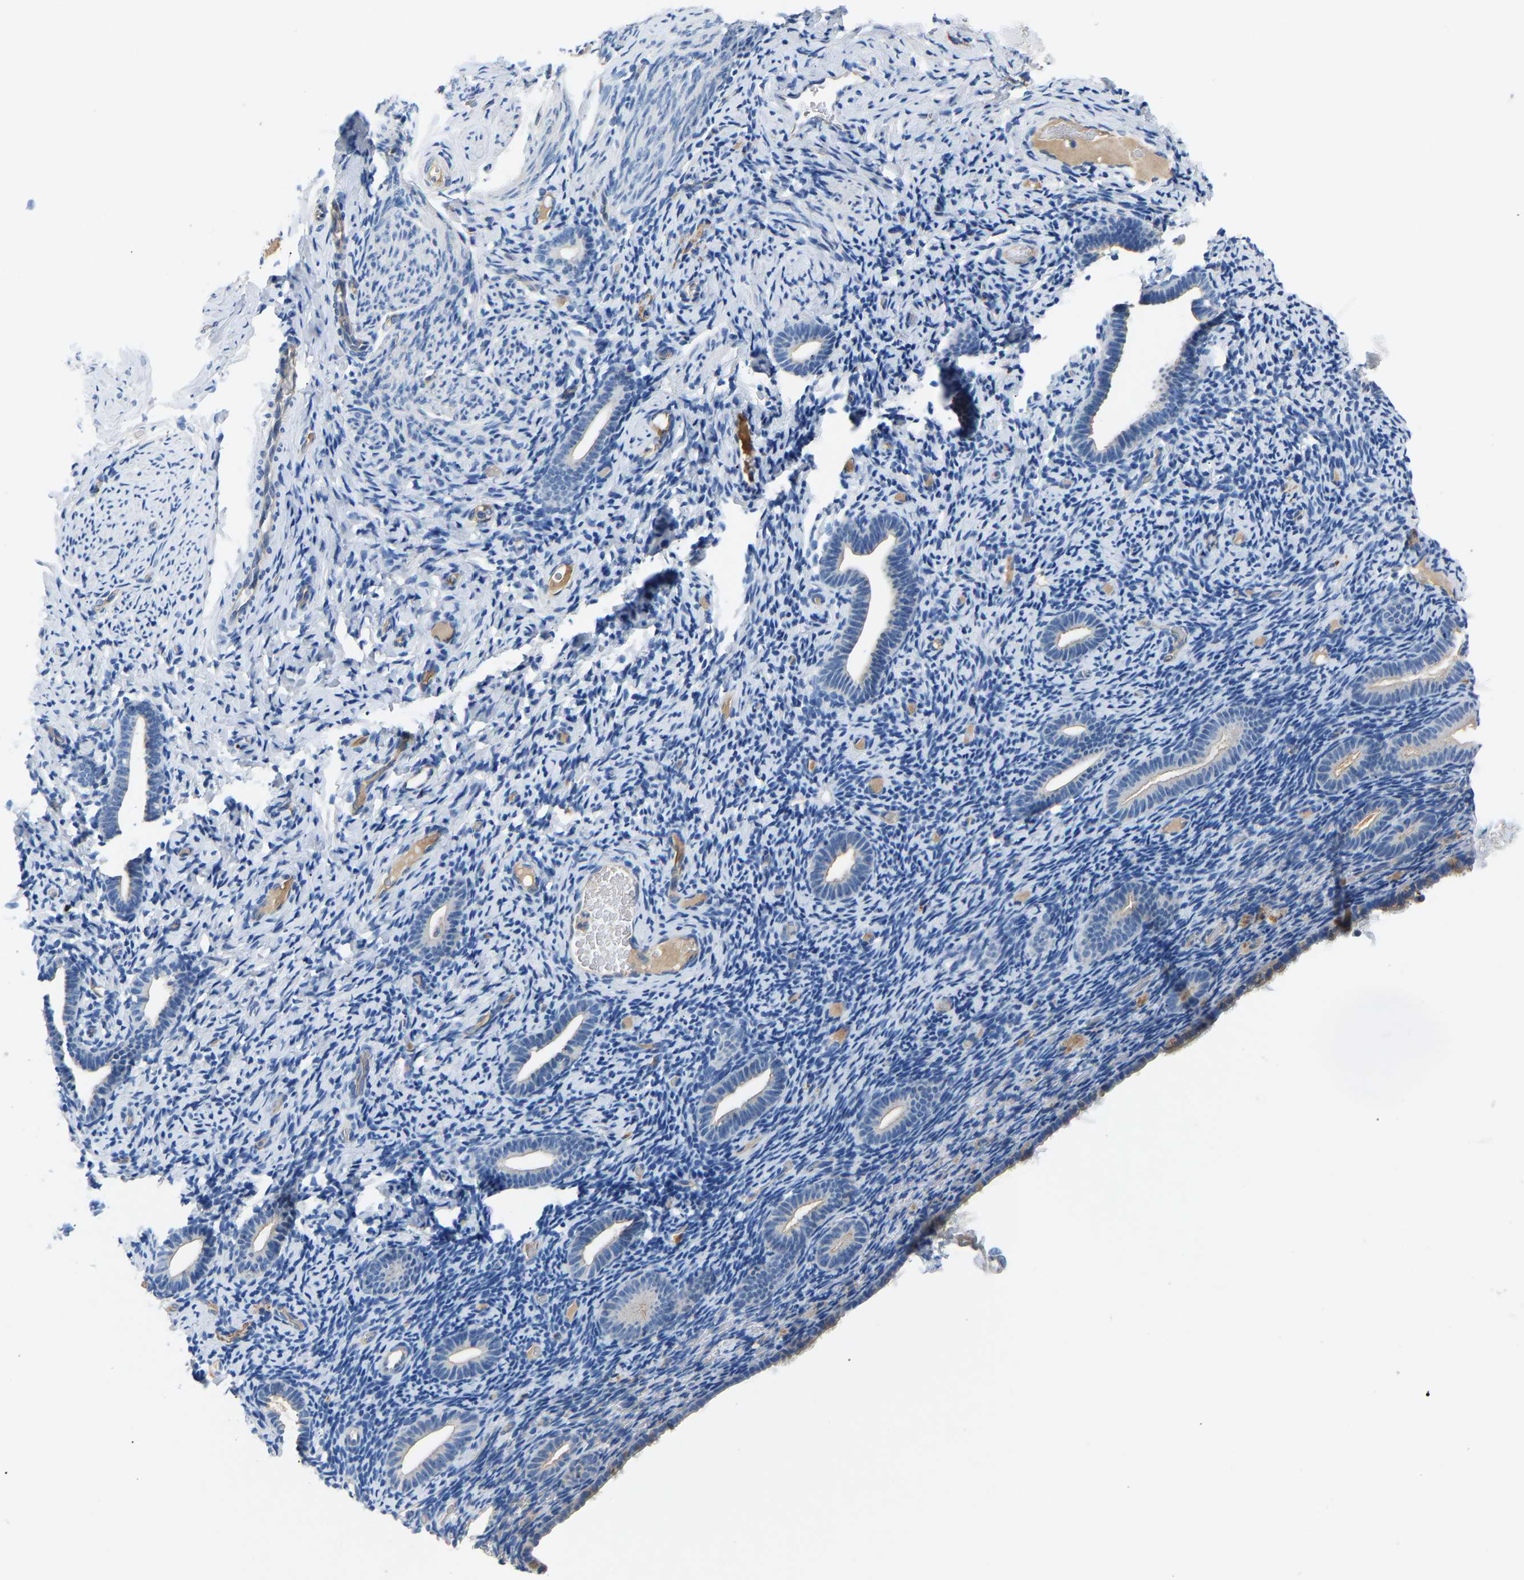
{"staining": {"intensity": "negative", "quantity": "none", "location": "none"}, "tissue": "endometrium", "cell_type": "Cells in endometrial stroma", "image_type": "normal", "snomed": [{"axis": "morphology", "description": "Normal tissue, NOS"}, {"axis": "topography", "description": "Endometrium"}], "caption": "Endometrium stained for a protein using immunohistochemistry demonstrates no positivity cells in endometrial stroma.", "gene": "DNAAF5", "patient": {"sex": "female", "age": 51}}